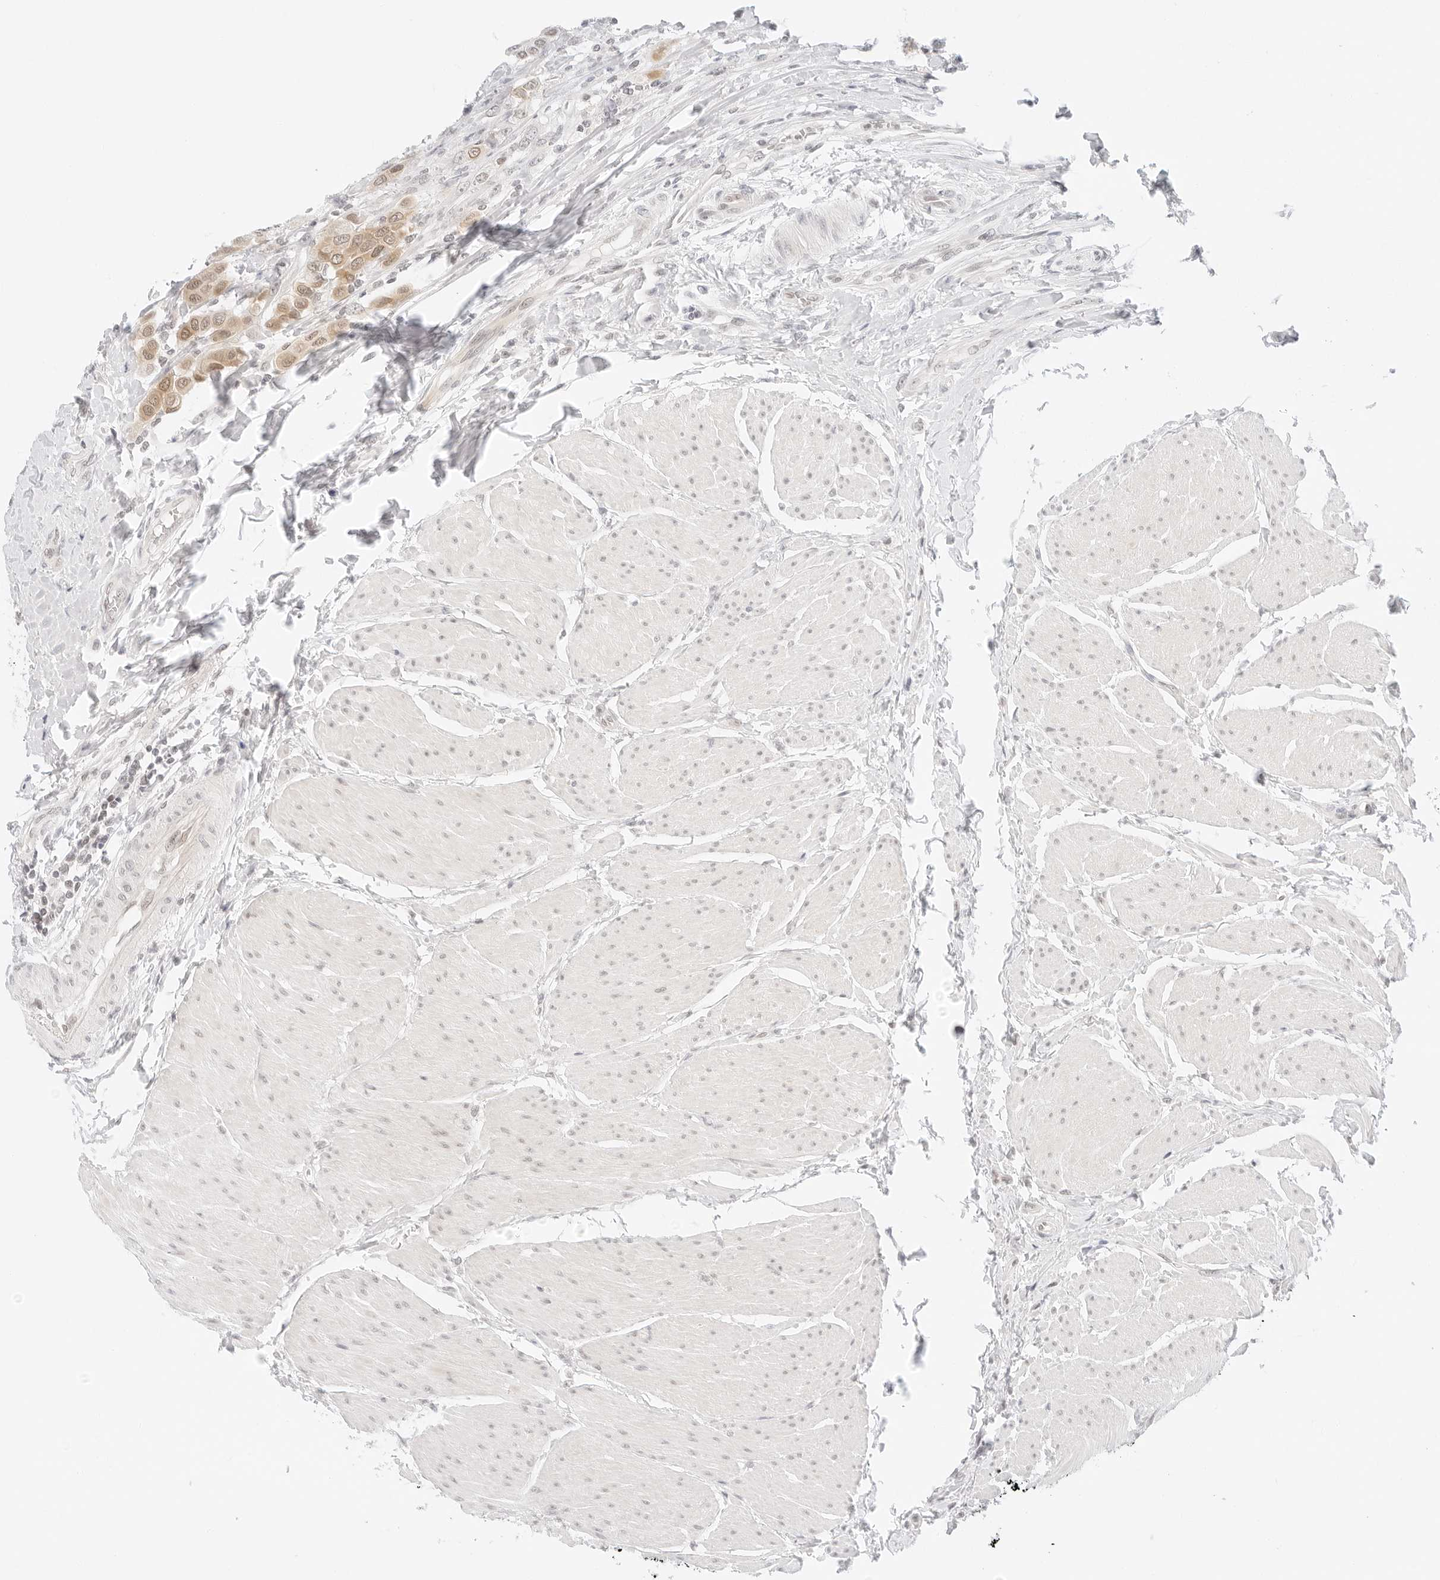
{"staining": {"intensity": "moderate", "quantity": ">75%", "location": "cytoplasmic/membranous,nuclear"}, "tissue": "urothelial cancer", "cell_type": "Tumor cells", "image_type": "cancer", "snomed": [{"axis": "morphology", "description": "Urothelial carcinoma, High grade"}, {"axis": "topography", "description": "Urinary bladder"}], "caption": "A histopathology image of high-grade urothelial carcinoma stained for a protein demonstrates moderate cytoplasmic/membranous and nuclear brown staining in tumor cells.", "gene": "POLR3C", "patient": {"sex": "male", "age": 50}}